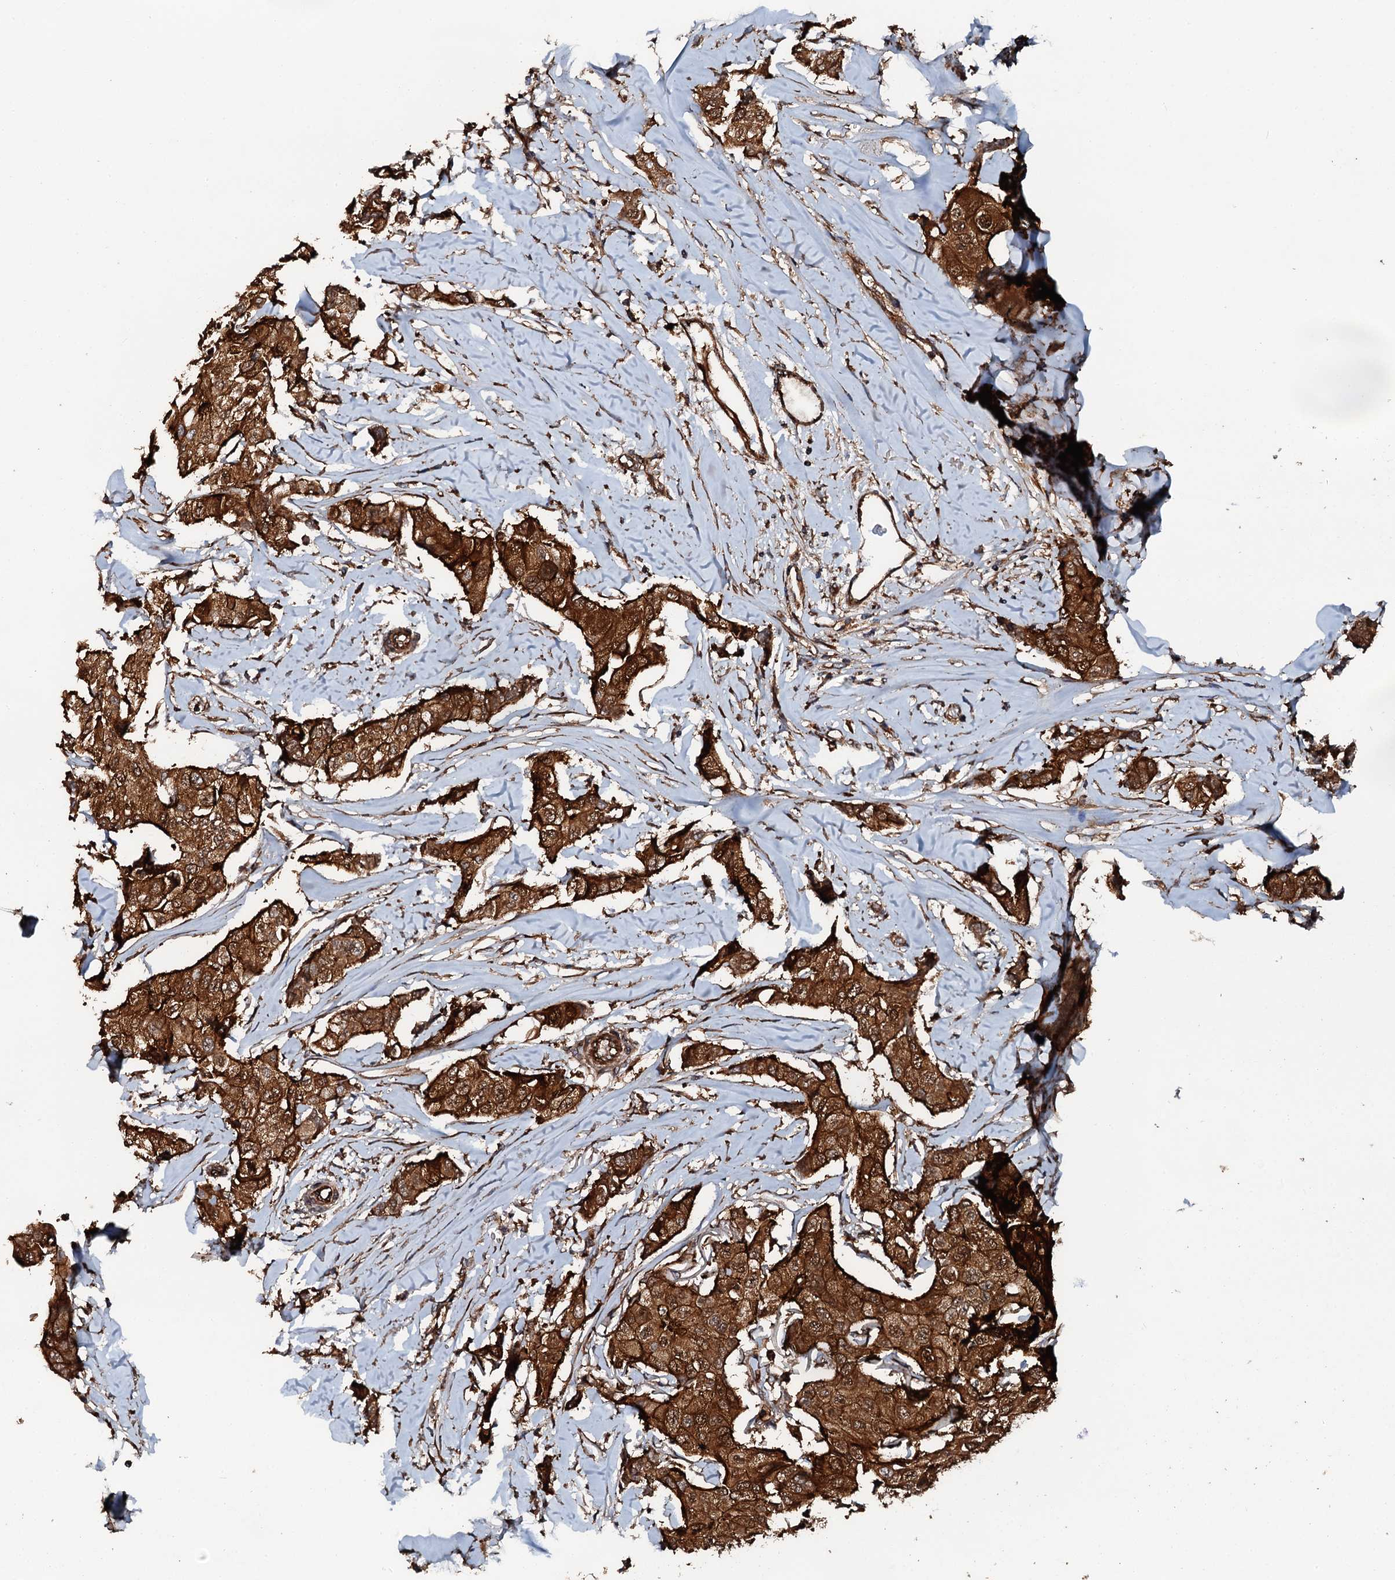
{"staining": {"intensity": "strong", "quantity": ">75%", "location": "cytoplasmic/membranous"}, "tissue": "breast cancer", "cell_type": "Tumor cells", "image_type": "cancer", "snomed": [{"axis": "morphology", "description": "Duct carcinoma"}, {"axis": "topography", "description": "Breast"}], "caption": "Approximately >75% of tumor cells in breast cancer (invasive ductal carcinoma) display strong cytoplasmic/membranous protein staining as visualized by brown immunohistochemical staining.", "gene": "FLYWCH1", "patient": {"sex": "female", "age": 80}}